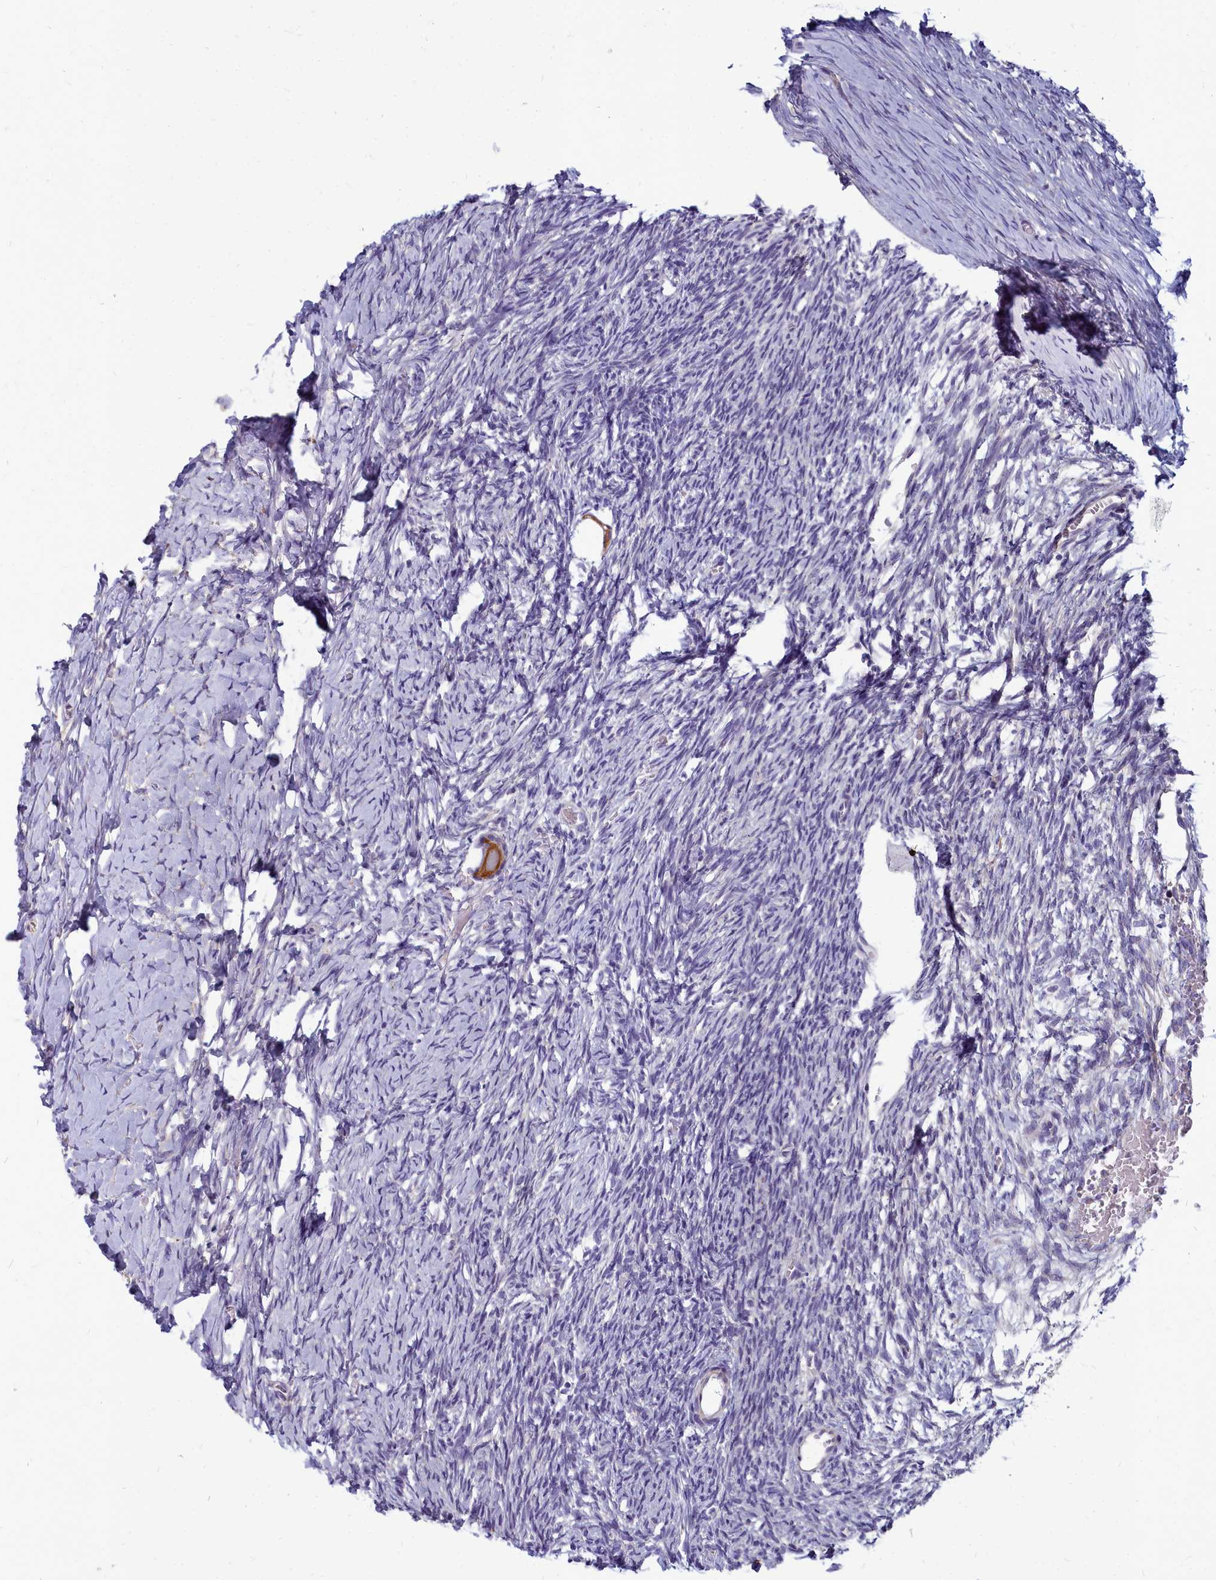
{"staining": {"intensity": "negative", "quantity": "none", "location": "none"}, "tissue": "ovary", "cell_type": "Follicle cells", "image_type": "normal", "snomed": [{"axis": "morphology", "description": "Normal tissue, NOS"}, {"axis": "topography", "description": "Ovary"}], "caption": "Immunohistochemistry of benign ovary shows no staining in follicle cells. (Brightfield microscopy of DAB (3,3'-diaminobenzidine) IHC at high magnification).", "gene": "SMPD4", "patient": {"sex": "female", "age": 39}}